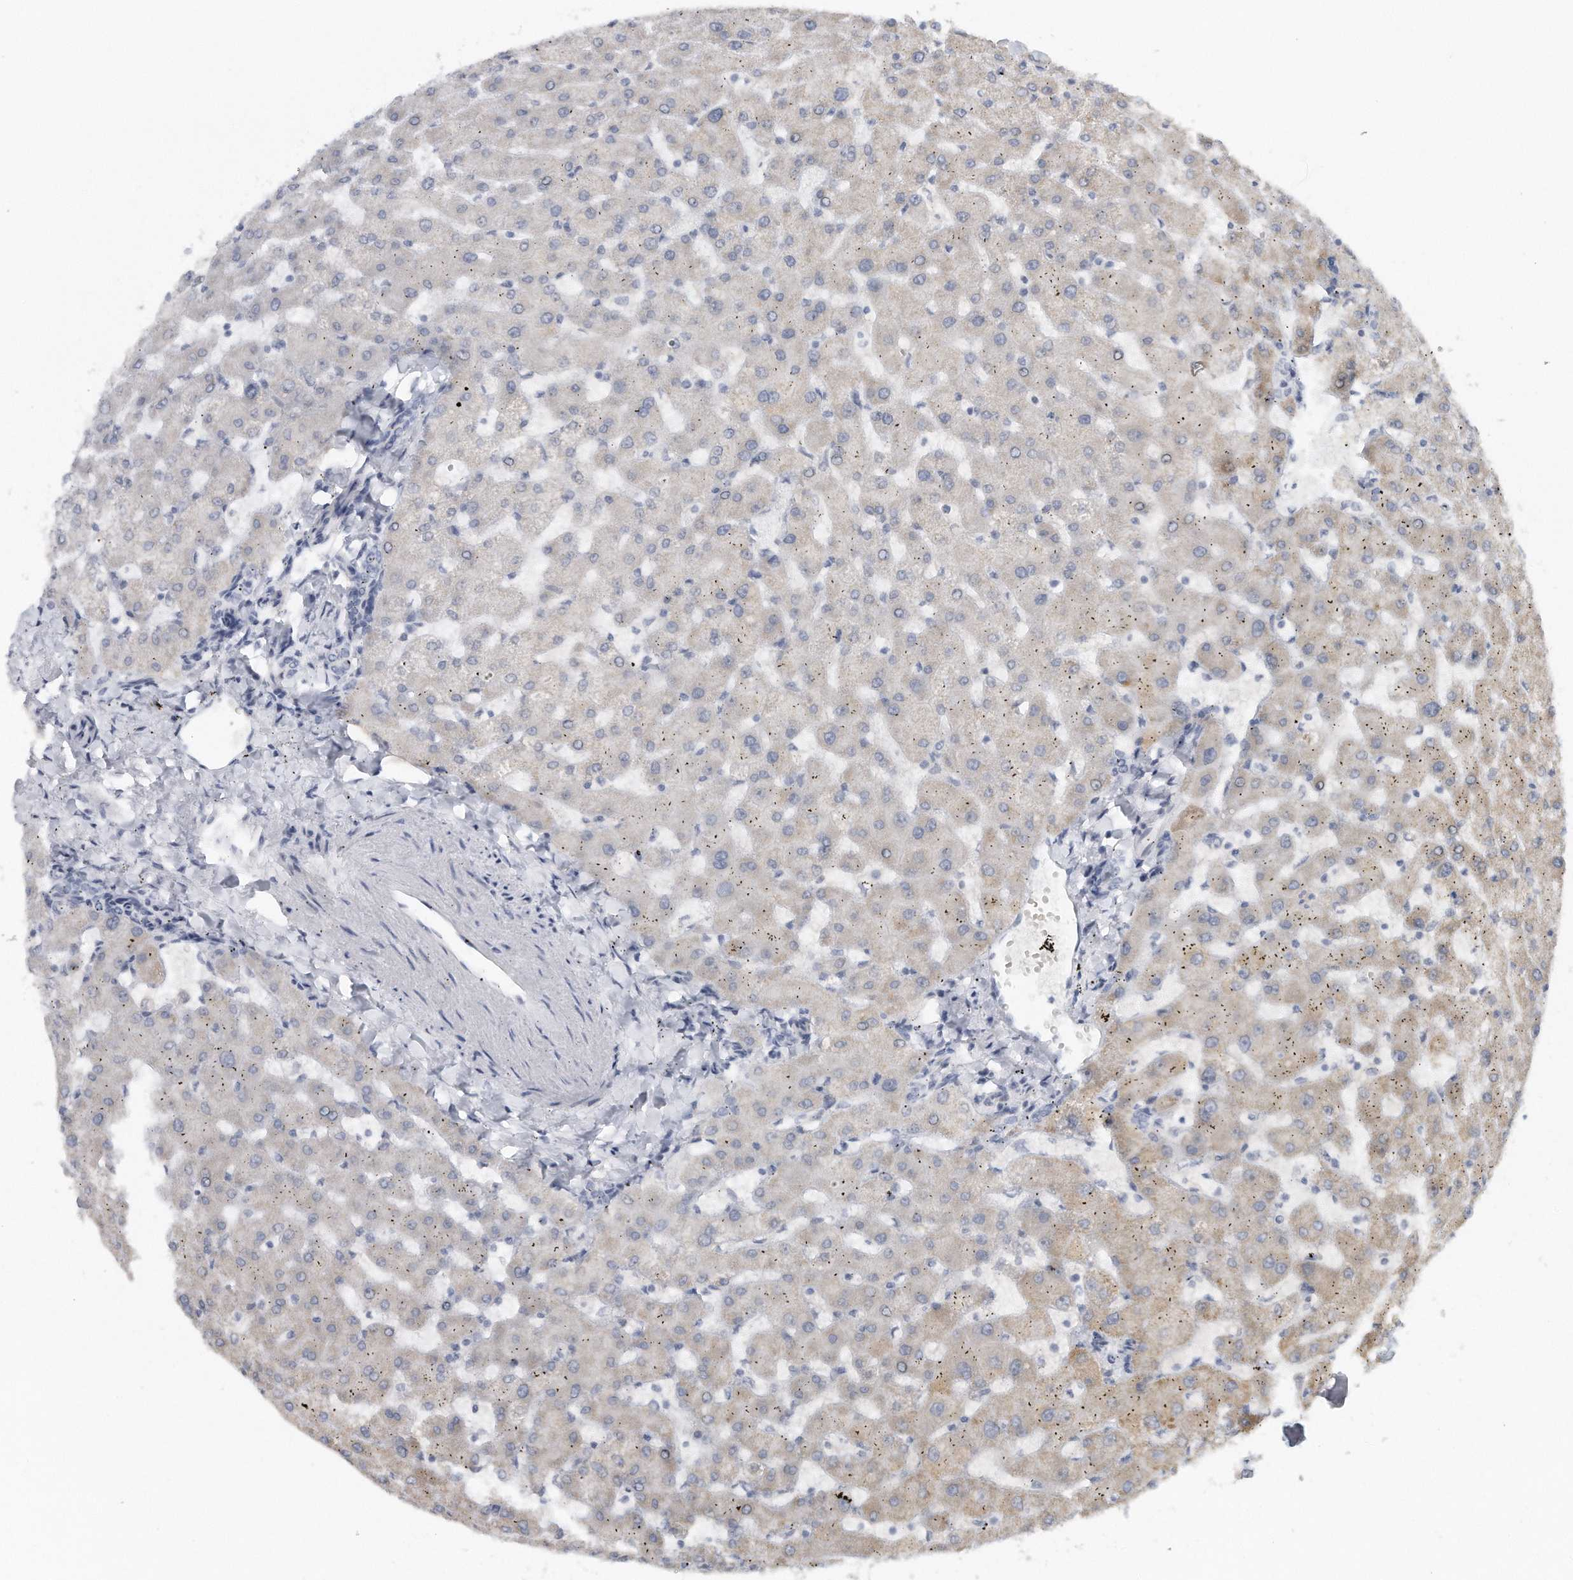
{"staining": {"intensity": "negative", "quantity": "none", "location": "none"}, "tissue": "liver", "cell_type": "Cholangiocytes", "image_type": "normal", "snomed": [{"axis": "morphology", "description": "Normal tissue, NOS"}, {"axis": "topography", "description": "Liver"}], "caption": "Immunohistochemistry image of normal liver: liver stained with DAB (3,3'-diaminobenzidine) exhibits no significant protein expression in cholangiocytes.", "gene": "DDX43", "patient": {"sex": "female", "age": 63}}